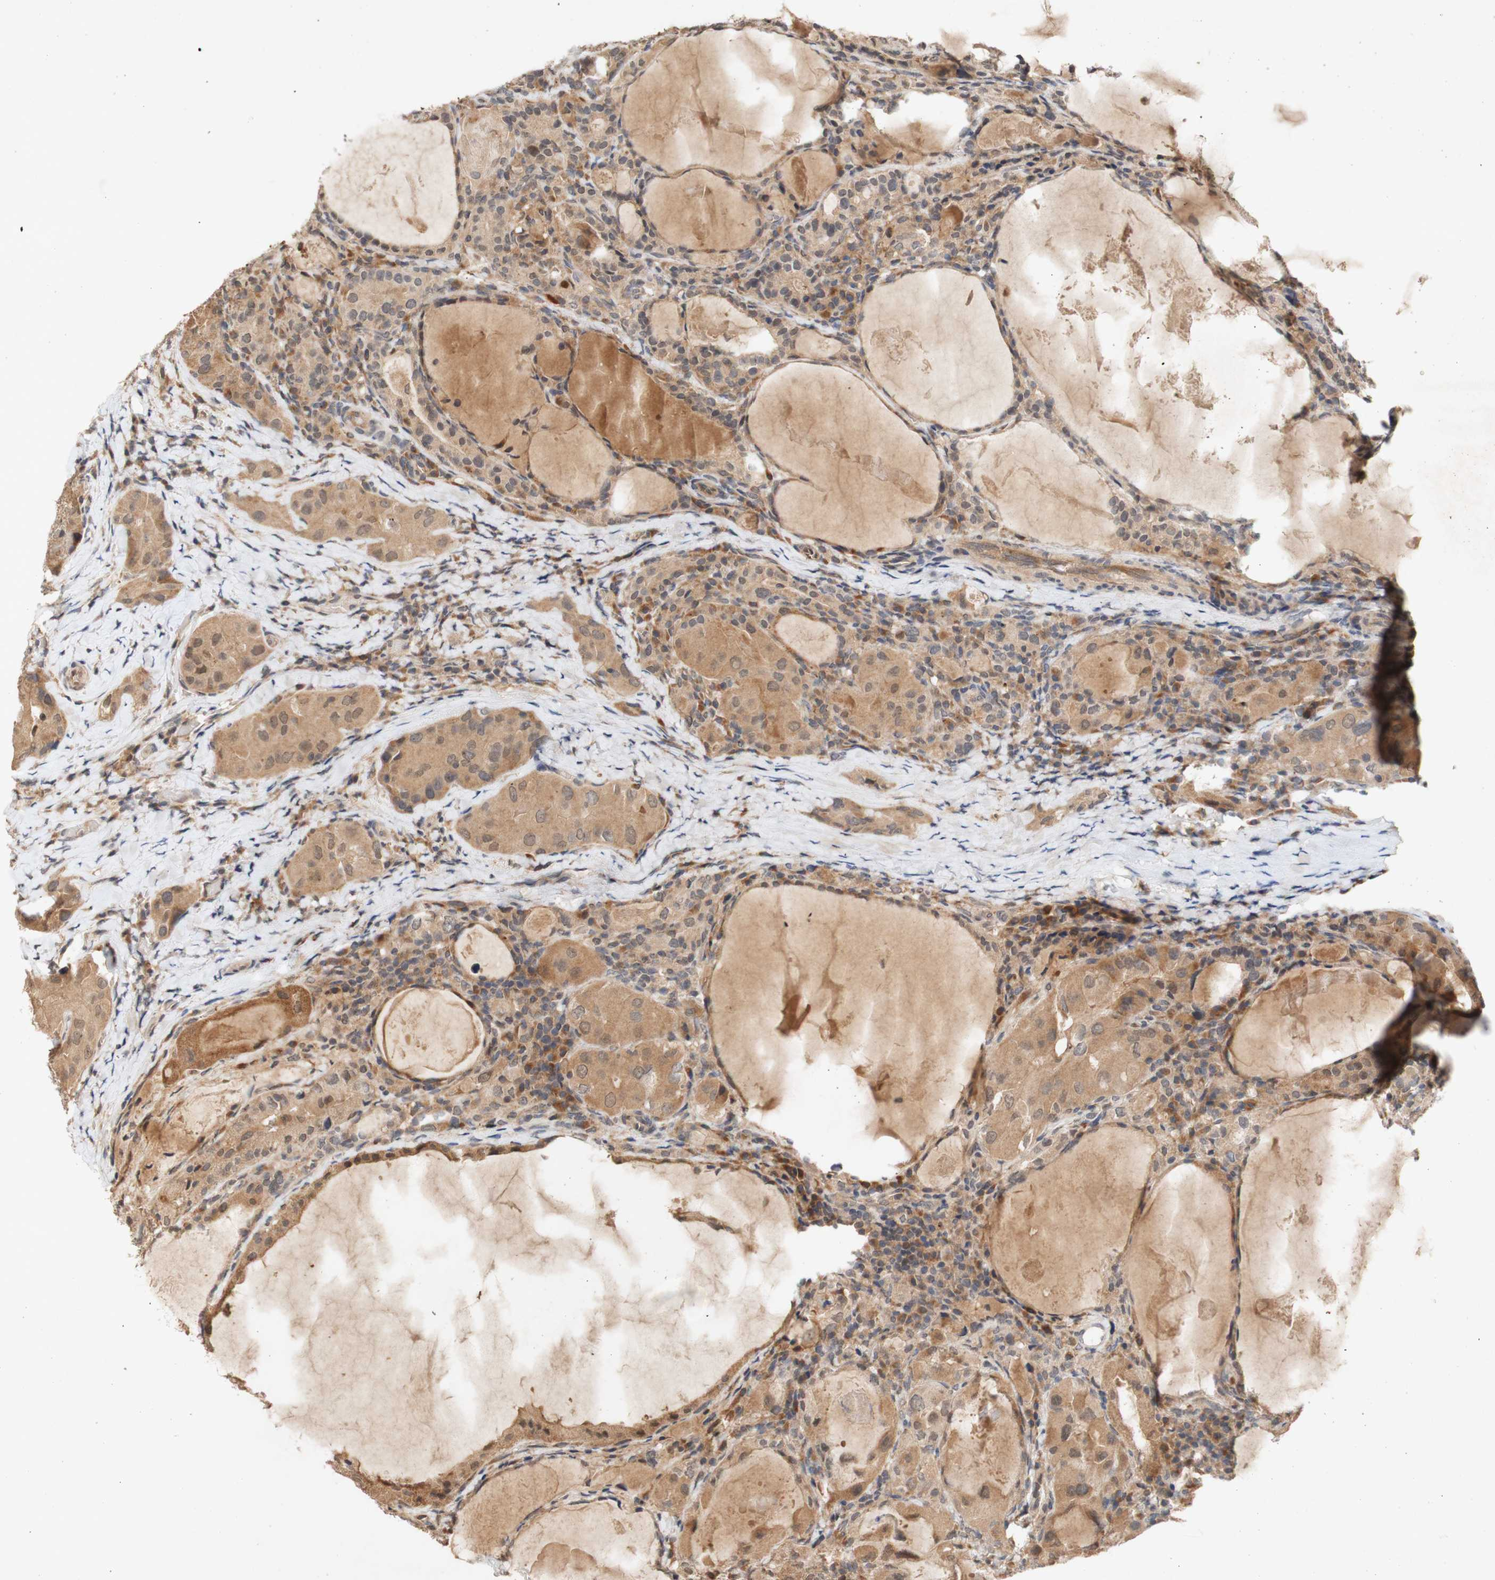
{"staining": {"intensity": "moderate", "quantity": ">75%", "location": "cytoplasmic/membranous,nuclear"}, "tissue": "thyroid cancer", "cell_type": "Tumor cells", "image_type": "cancer", "snomed": [{"axis": "morphology", "description": "Papillary adenocarcinoma, NOS"}, {"axis": "topography", "description": "Thyroid gland"}], "caption": "Thyroid cancer was stained to show a protein in brown. There is medium levels of moderate cytoplasmic/membranous and nuclear staining in approximately >75% of tumor cells.", "gene": "PIN1", "patient": {"sex": "female", "age": 42}}